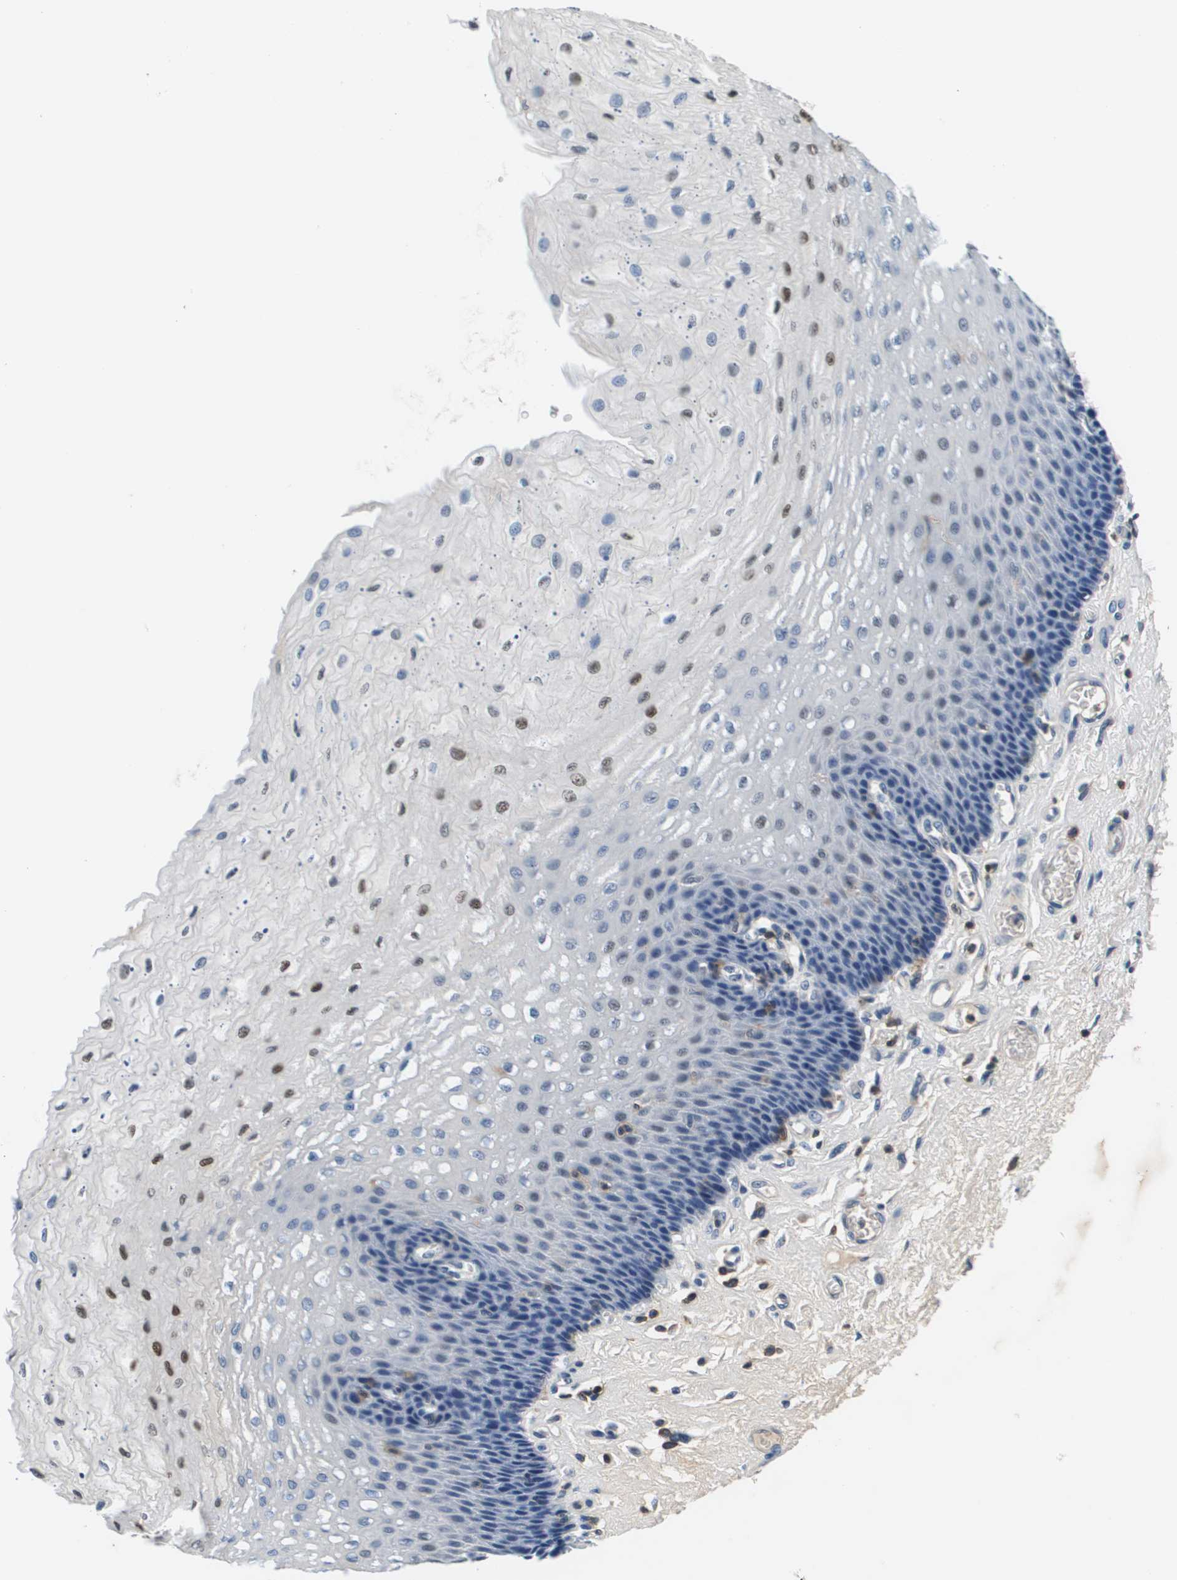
{"staining": {"intensity": "moderate", "quantity": "<25%", "location": "nuclear"}, "tissue": "esophagus", "cell_type": "Squamous epithelial cells", "image_type": "normal", "snomed": [{"axis": "morphology", "description": "Normal tissue, NOS"}, {"axis": "topography", "description": "Esophagus"}], "caption": "Protein staining by immunohistochemistry shows moderate nuclear staining in approximately <25% of squamous epithelial cells in normal esophagus.", "gene": "KCNQ5", "patient": {"sex": "female", "age": 72}}